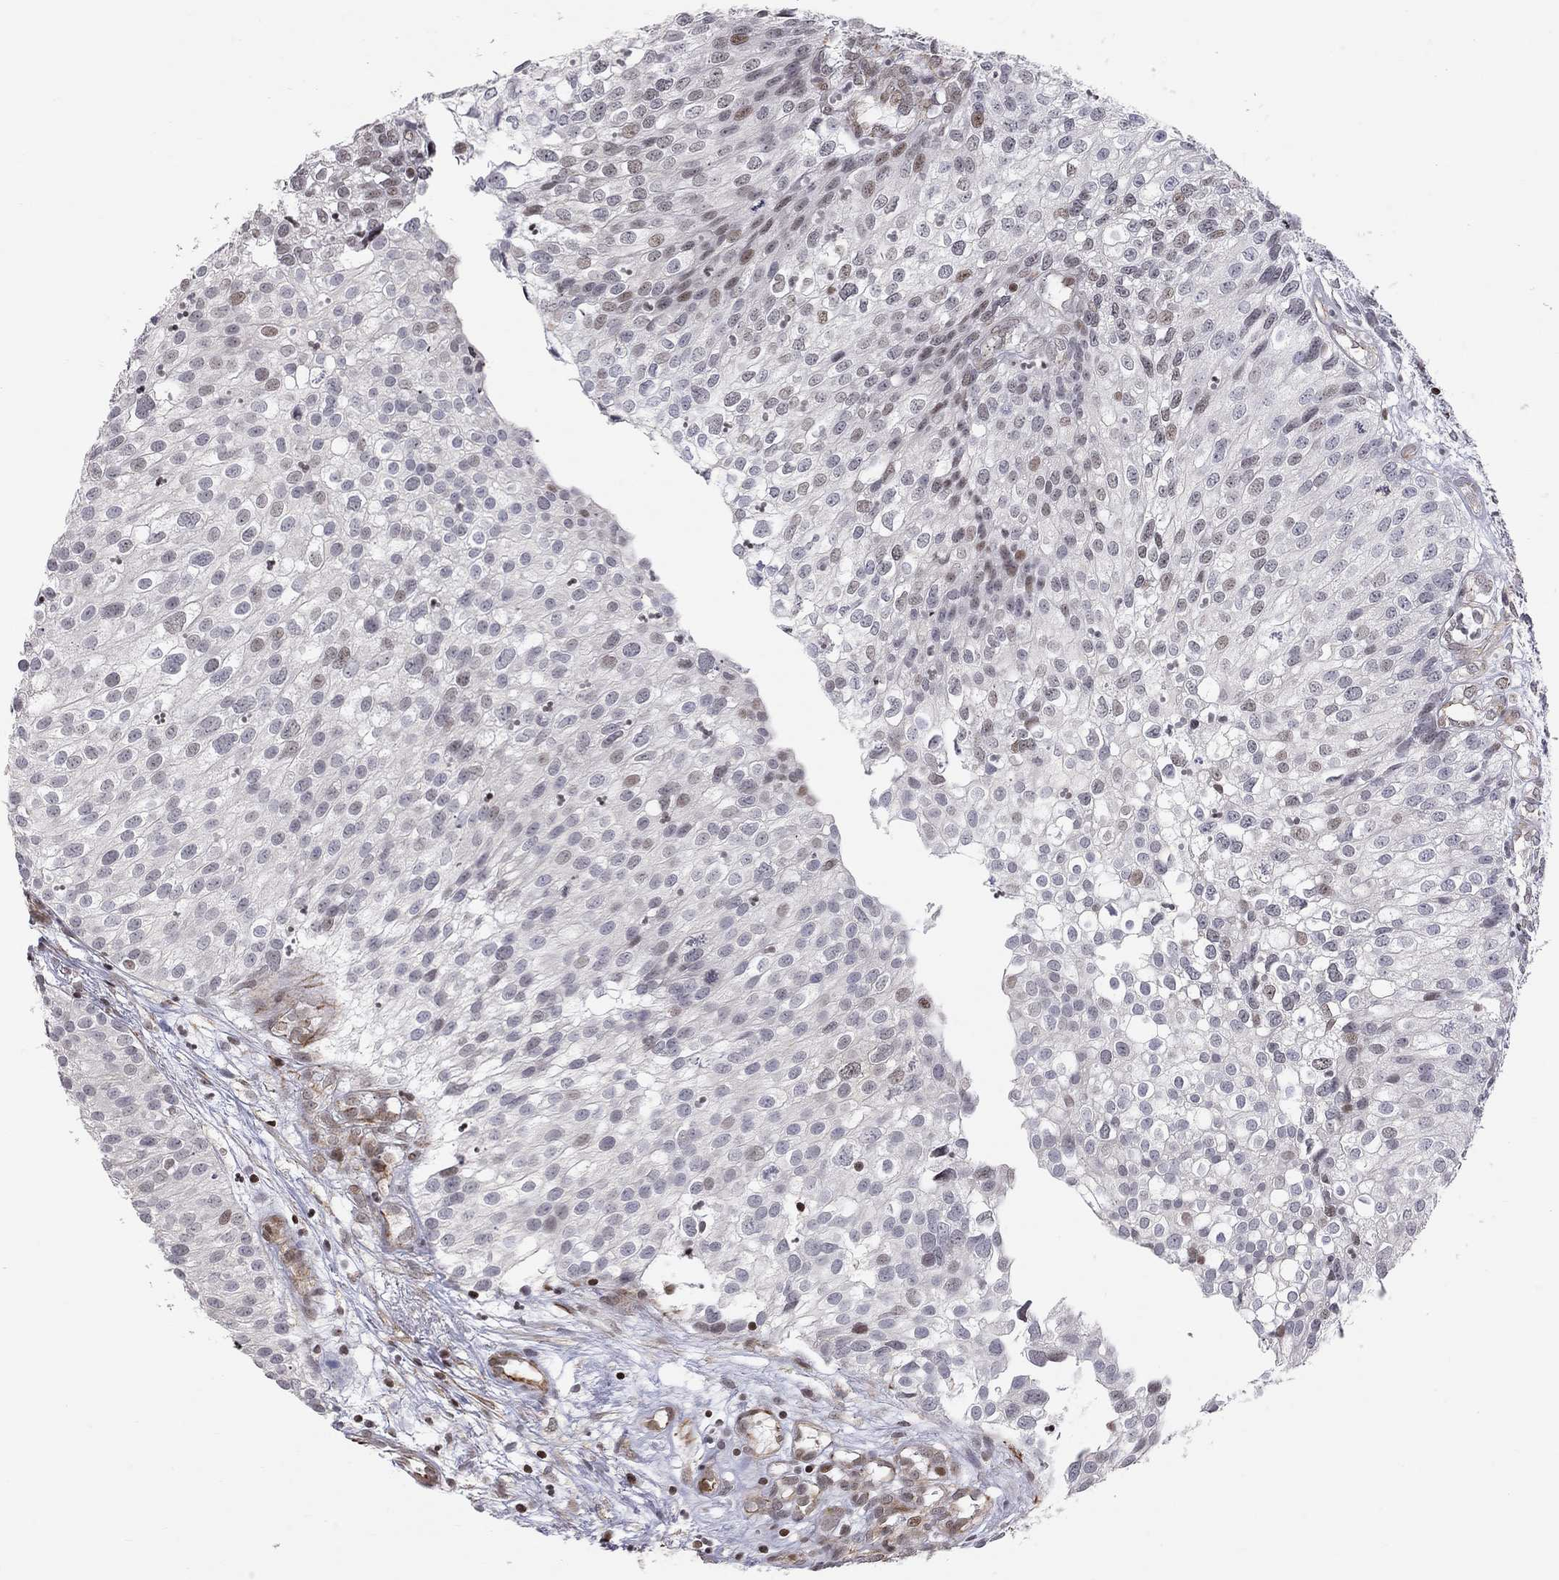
{"staining": {"intensity": "weak", "quantity": "<25%", "location": "nuclear"}, "tissue": "urothelial cancer", "cell_type": "Tumor cells", "image_type": "cancer", "snomed": [{"axis": "morphology", "description": "Urothelial carcinoma, High grade"}, {"axis": "topography", "description": "Urinary bladder"}], "caption": "This photomicrograph is of high-grade urothelial carcinoma stained with immunohistochemistry to label a protein in brown with the nuclei are counter-stained blue. There is no positivity in tumor cells.", "gene": "MTNR1B", "patient": {"sex": "female", "age": 79}}